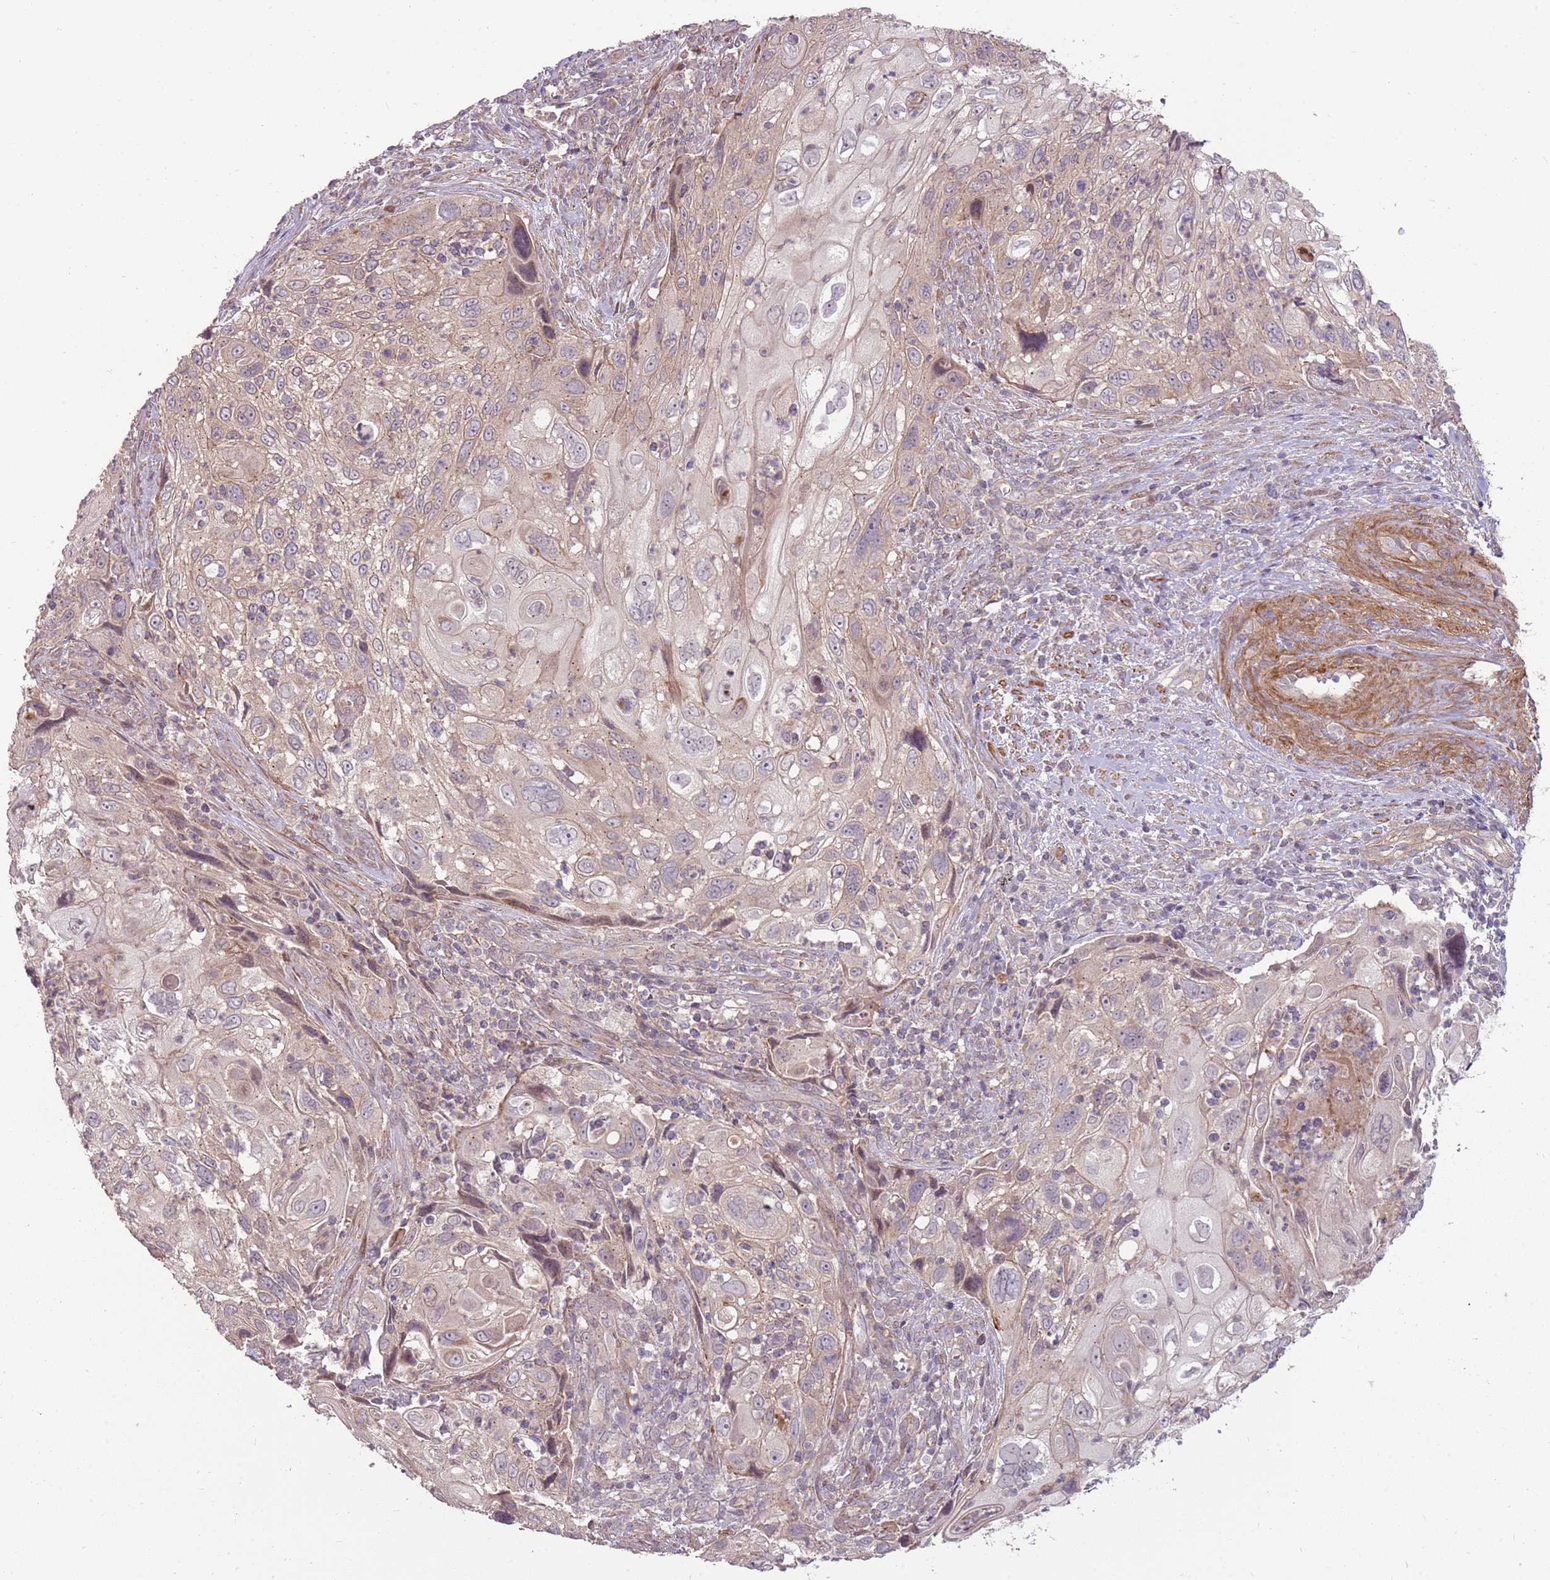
{"staining": {"intensity": "weak", "quantity": "25%-75%", "location": "cytoplasmic/membranous"}, "tissue": "cervical cancer", "cell_type": "Tumor cells", "image_type": "cancer", "snomed": [{"axis": "morphology", "description": "Squamous cell carcinoma, NOS"}, {"axis": "topography", "description": "Cervix"}], "caption": "IHC histopathology image of neoplastic tissue: cervical squamous cell carcinoma stained using immunohistochemistry (IHC) demonstrates low levels of weak protein expression localized specifically in the cytoplasmic/membranous of tumor cells, appearing as a cytoplasmic/membranous brown color.", "gene": "SPATA31D1", "patient": {"sex": "female", "age": 70}}